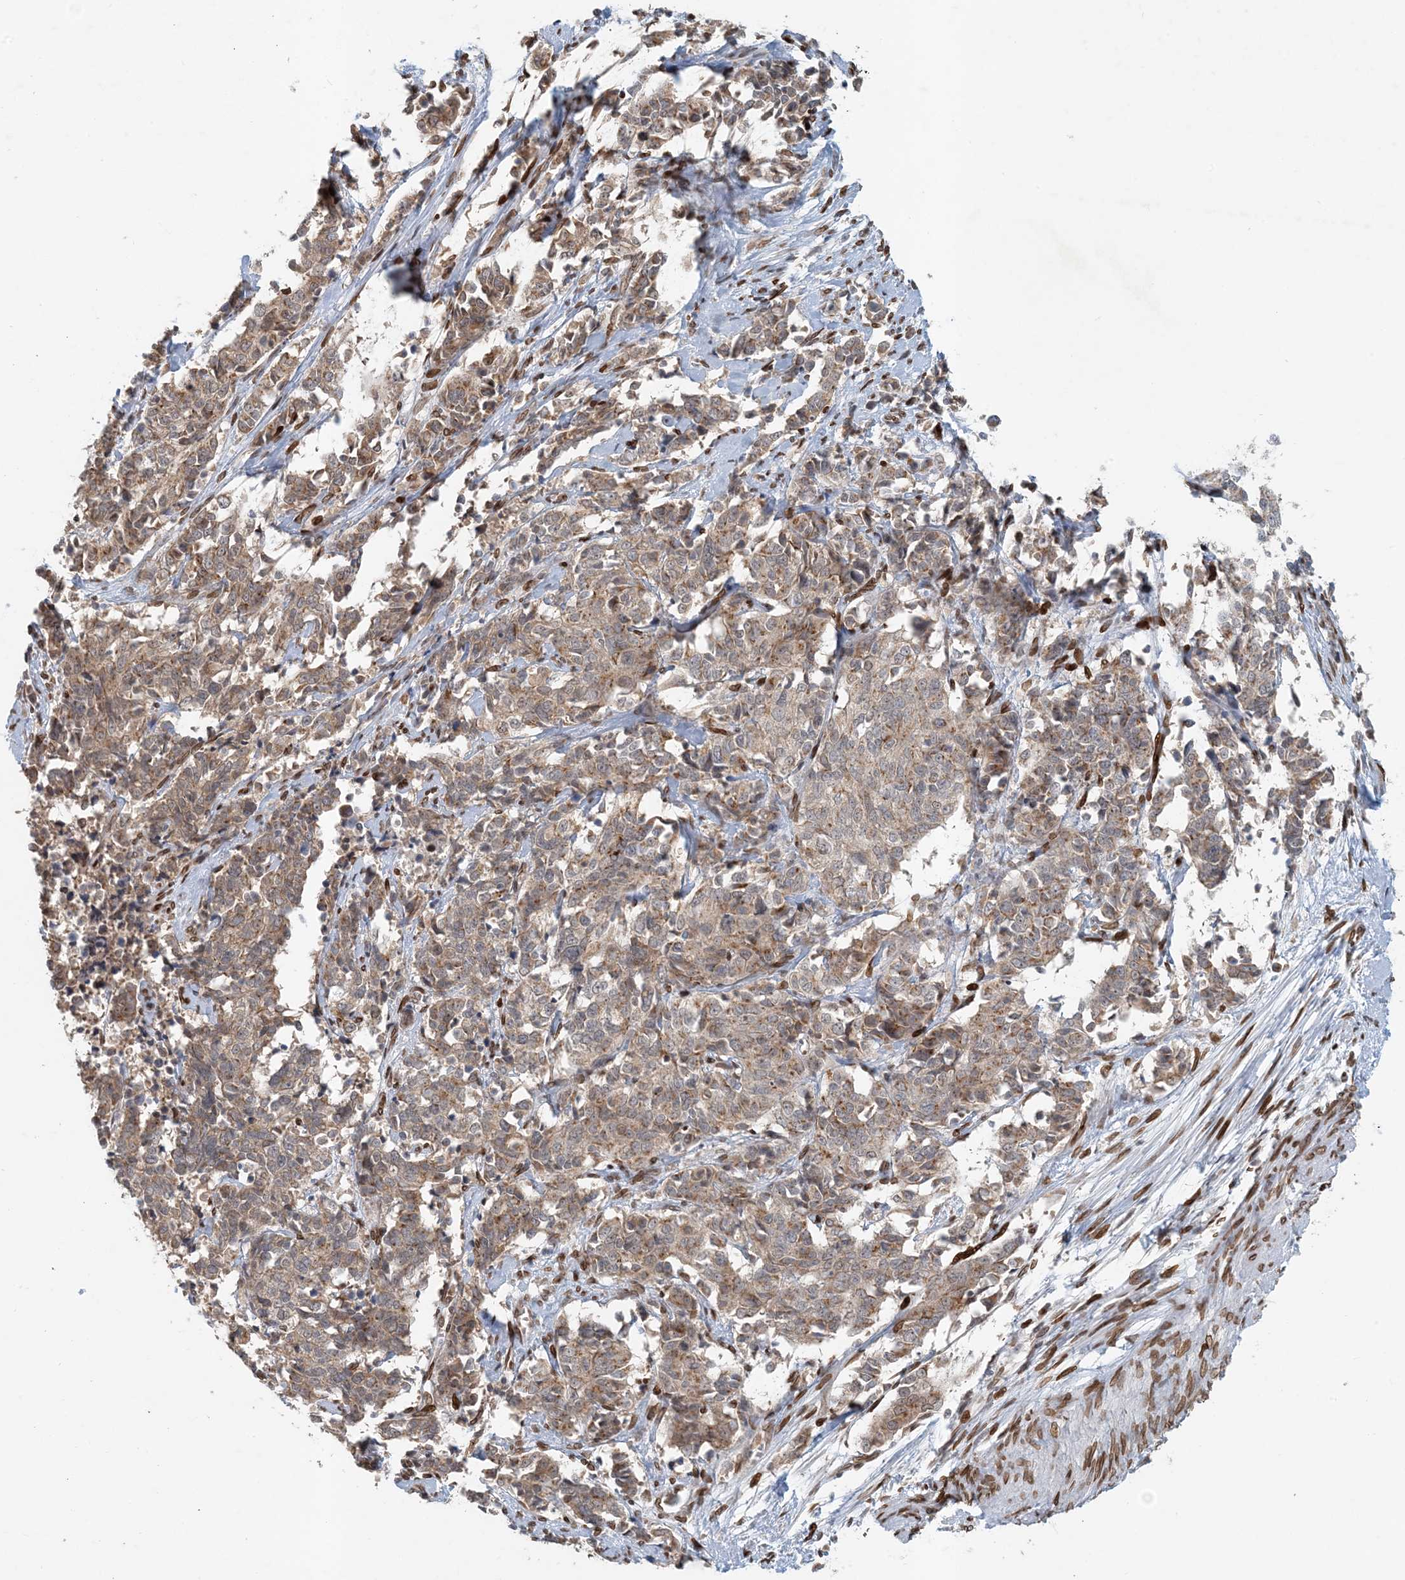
{"staining": {"intensity": "weak", "quantity": ">75%", "location": "cytoplasmic/membranous"}, "tissue": "cervical cancer", "cell_type": "Tumor cells", "image_type": "cancer", "snomed": [{"axis": "morphology", "description": "Normal tissue, NOS"}, {"axis": "morphology", "description": "Squamous cell carcinoma, NOS"}, {"axis": "topography", "description": "Cervix"}], "caption": "Immunohistochemistry (IHC) staining of squamous cell carcinoma (cervical), which demonstrates low levels of weak cytoplasmic/membranous expression in approximately >75% of tumor cells indicating weak cytoplasmic/membranous protein positivity. The staining was performed using DAB (3,3'-diaminobenzidine) (brown) for protein detection and nuclei were counterstained in hematoxylin (blue).", "gene": "SLC35A2", "patient": {"sex": "female", "age": 35}}